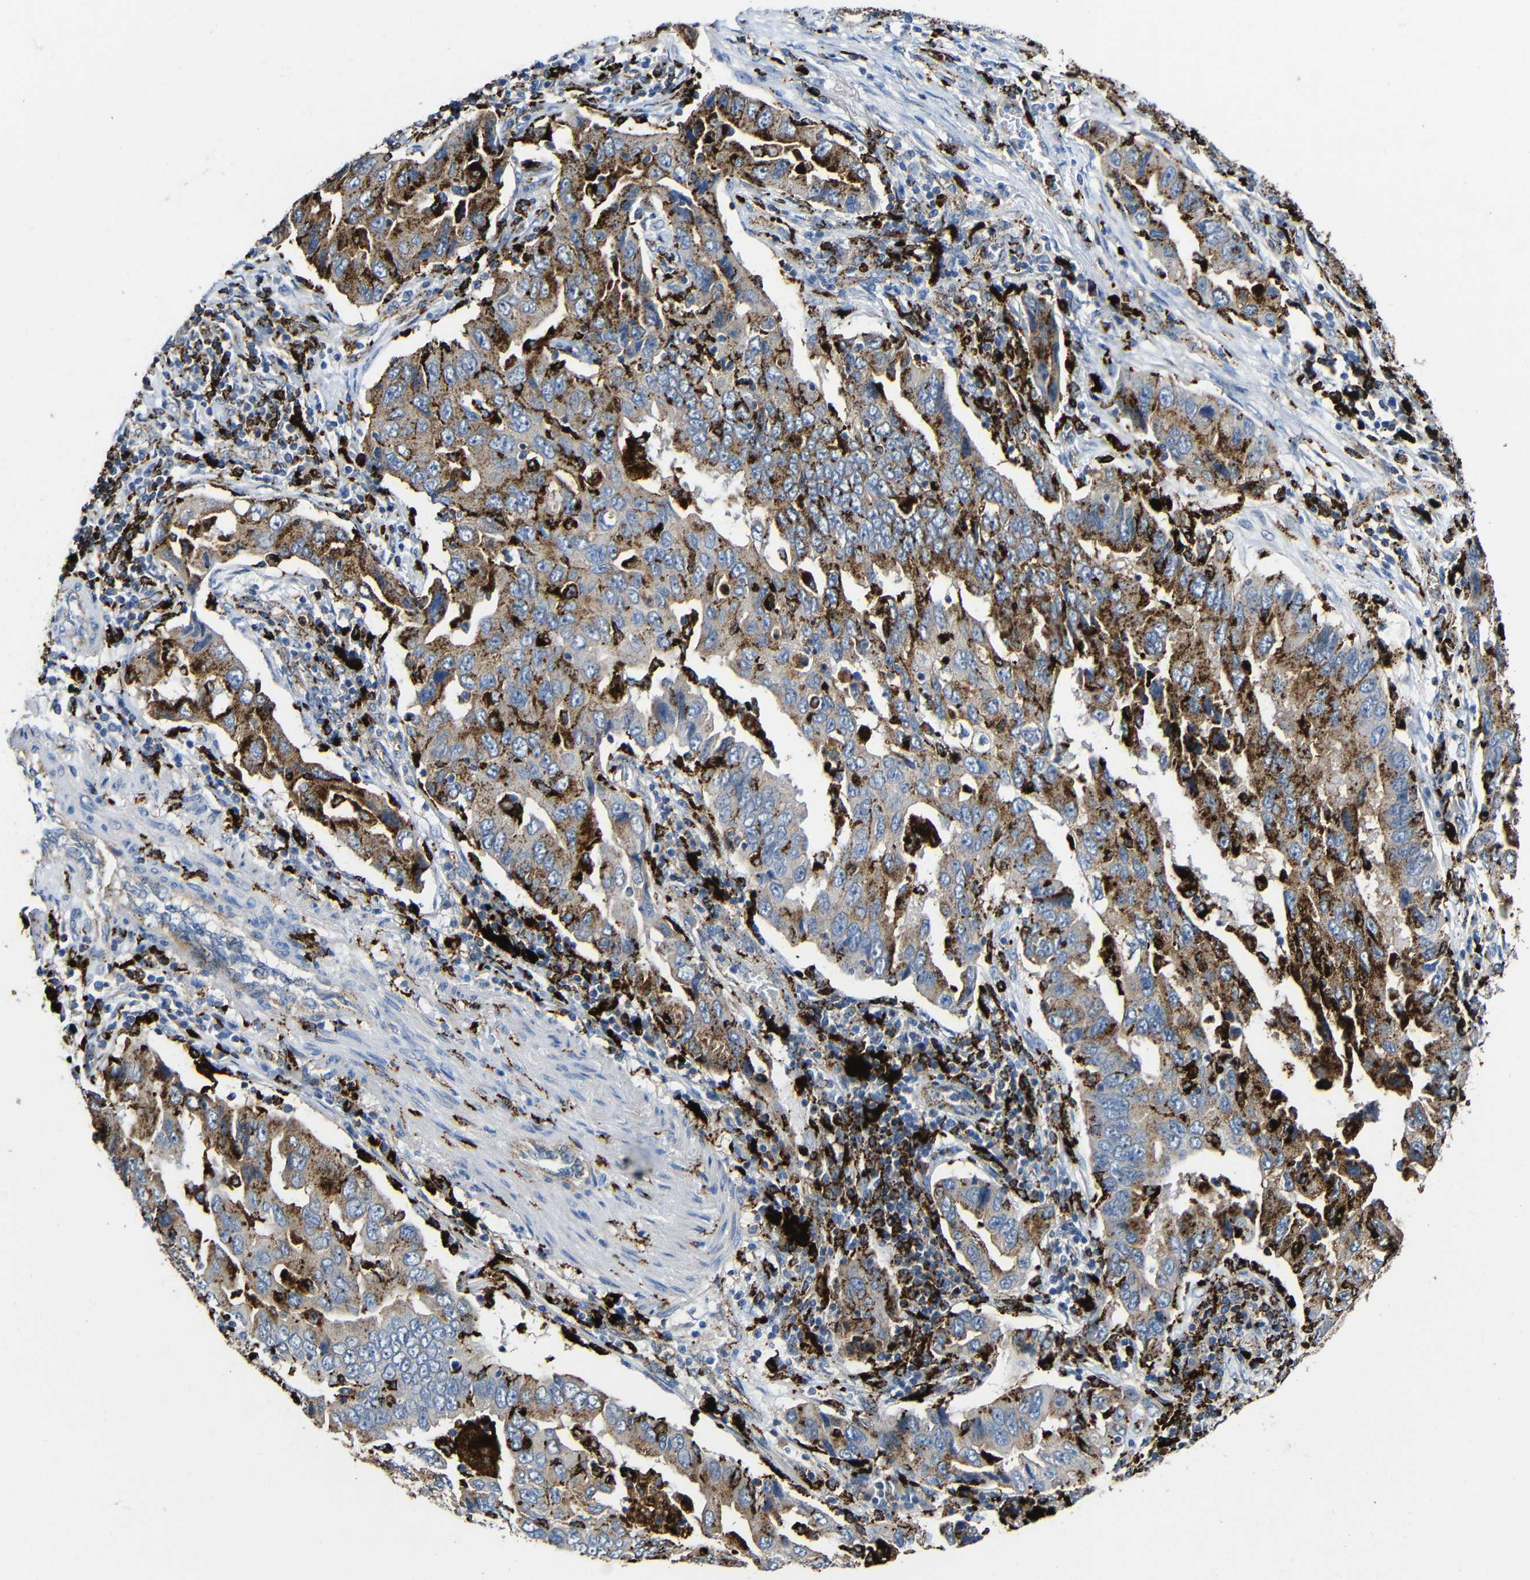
{"staining": {"intensity": "strong", "quantity": ">75%", "location": "cytoplasmic/membranous"}, "tissue": "lung cancer", "cell_type": "Tumor cells", "image_type": "cancer", "snomed": [{"axis": "morphology", "description": "Adenocarcinoma, NOS"}, {"axis": "topography", "description": "Lung"}], "caption": "The immunohistochemical stain shows strong cytoplasmic/membranous positivity in tumor cells of adenocarcinoma (lung) tissue.", "gene": "HLA-DMA", "patient": {"sex": "female", "age": 65}}